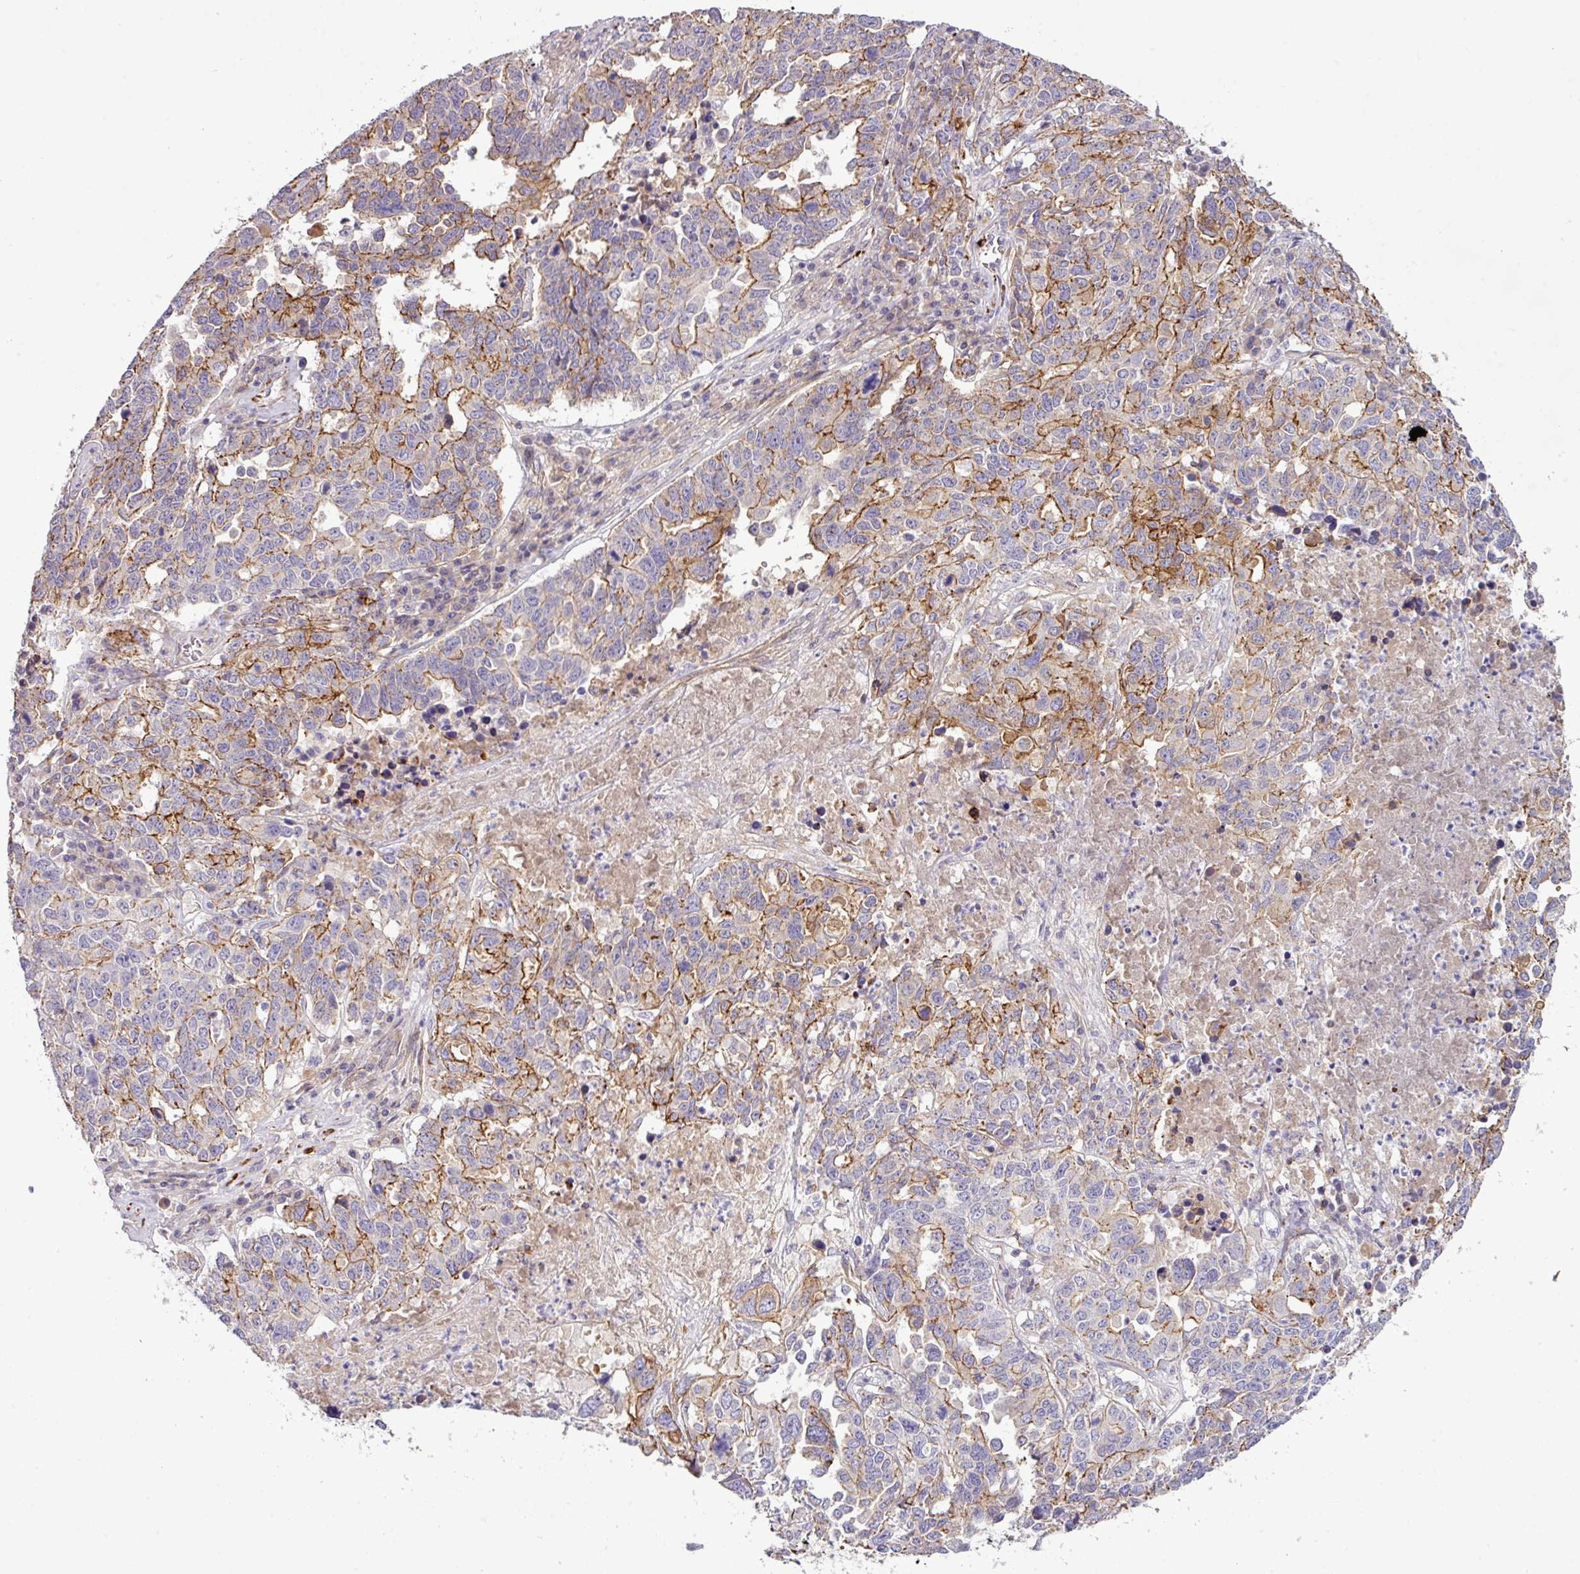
{"staining": {"intensity": "moderate", "quantity": "25%-75%", "location": "cytoplasmic/membranous"}, "tissue": "ovarian cancer", "cell_type": "Tumor cells", "image_type": "cancer", "snomed": [{"axis": "morphology", "description": "Carcinoma, endometroid"}, {"axis": "topography", "description": "Ovary"}], "caption": "IHC photomicrograph of ovarian cancer stained for a protein (brown), which exhibits medium levels of moderate cytoplasmic/membranous expression in approximately 25%-75% of tumor cells.", "gene": "PARD6A", "patient": {"sex": "female", "age": 62}}